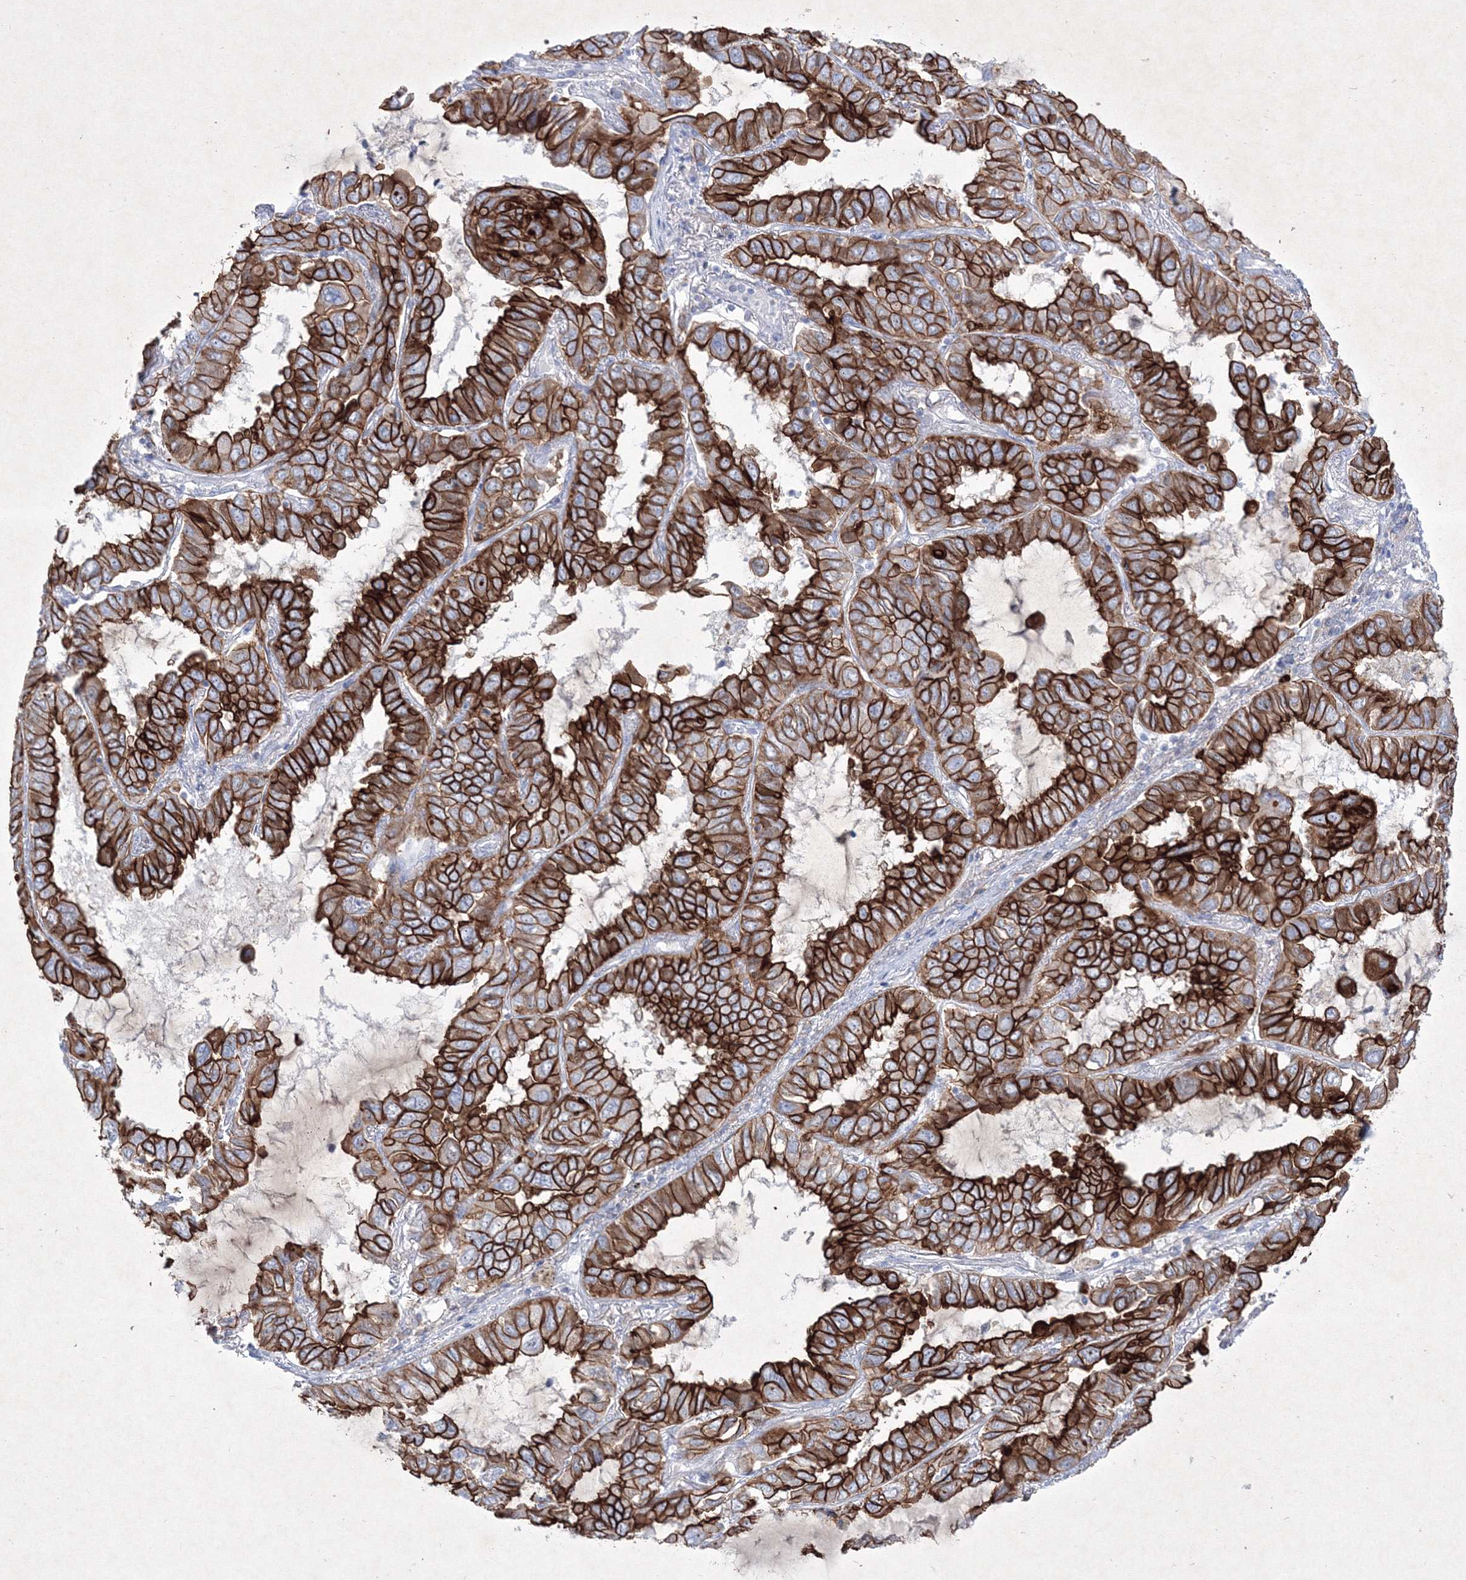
{"staining": {"intensity": "strong", "quantity": ">75%", "location": "cytoplasmic/membranous"}, "tissue": "lung cancer", "cell_type": "Tumor cells", "image_type": "cancer", "snomed": [{"axis": "morphology", "description": "Adenocarcinoma, NOS"}, {"axis": "topography", "description": "Lung"}], "caption": "A micrograph of lung adenocarcinoma stained for a protein displays strong cytoplasmic/membranous brown staining in tumor cells.", "gene": "TMEM139", "patient": {"sex": "male", "age": 64}}